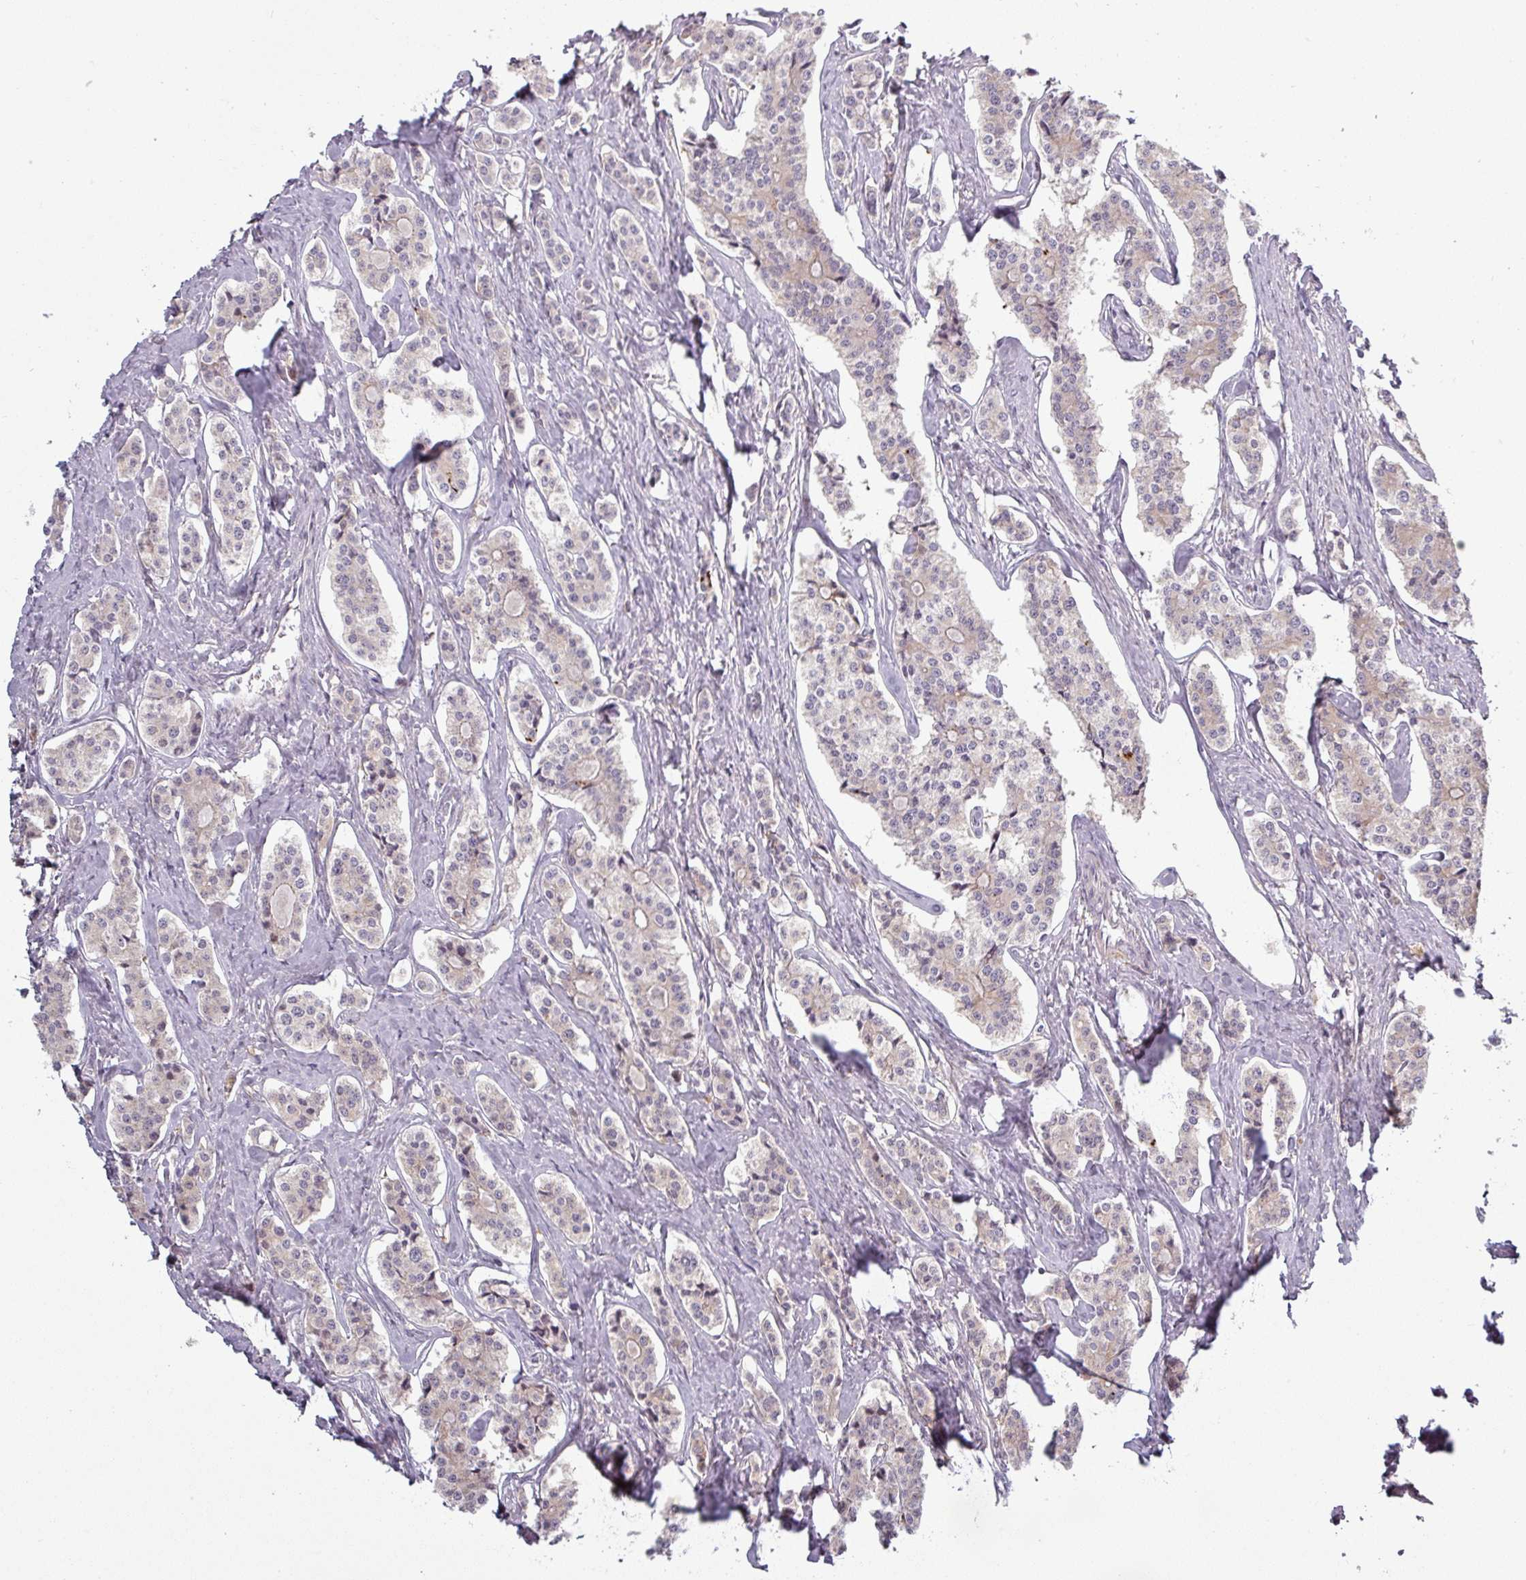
{"staining": {"intensity": "weak", "quantity": "<25%", "location": "cytoplasmic/membranous"}, "tissue": "carcinoid", "cell_type": "Tumor cells", "image_type": "cancer", "snomed": [{"axis": "morphology", "description": "Carcinoid, malignant, NOS"}, {"axis": "topography", "description": "Small intestine"}], "caption": "A photomicrograph of carcinoid stained for a protein displays no brown staining in tumor cells.", "gene": "C2orf16", "patient": {"sex": "male", "age": 63}}